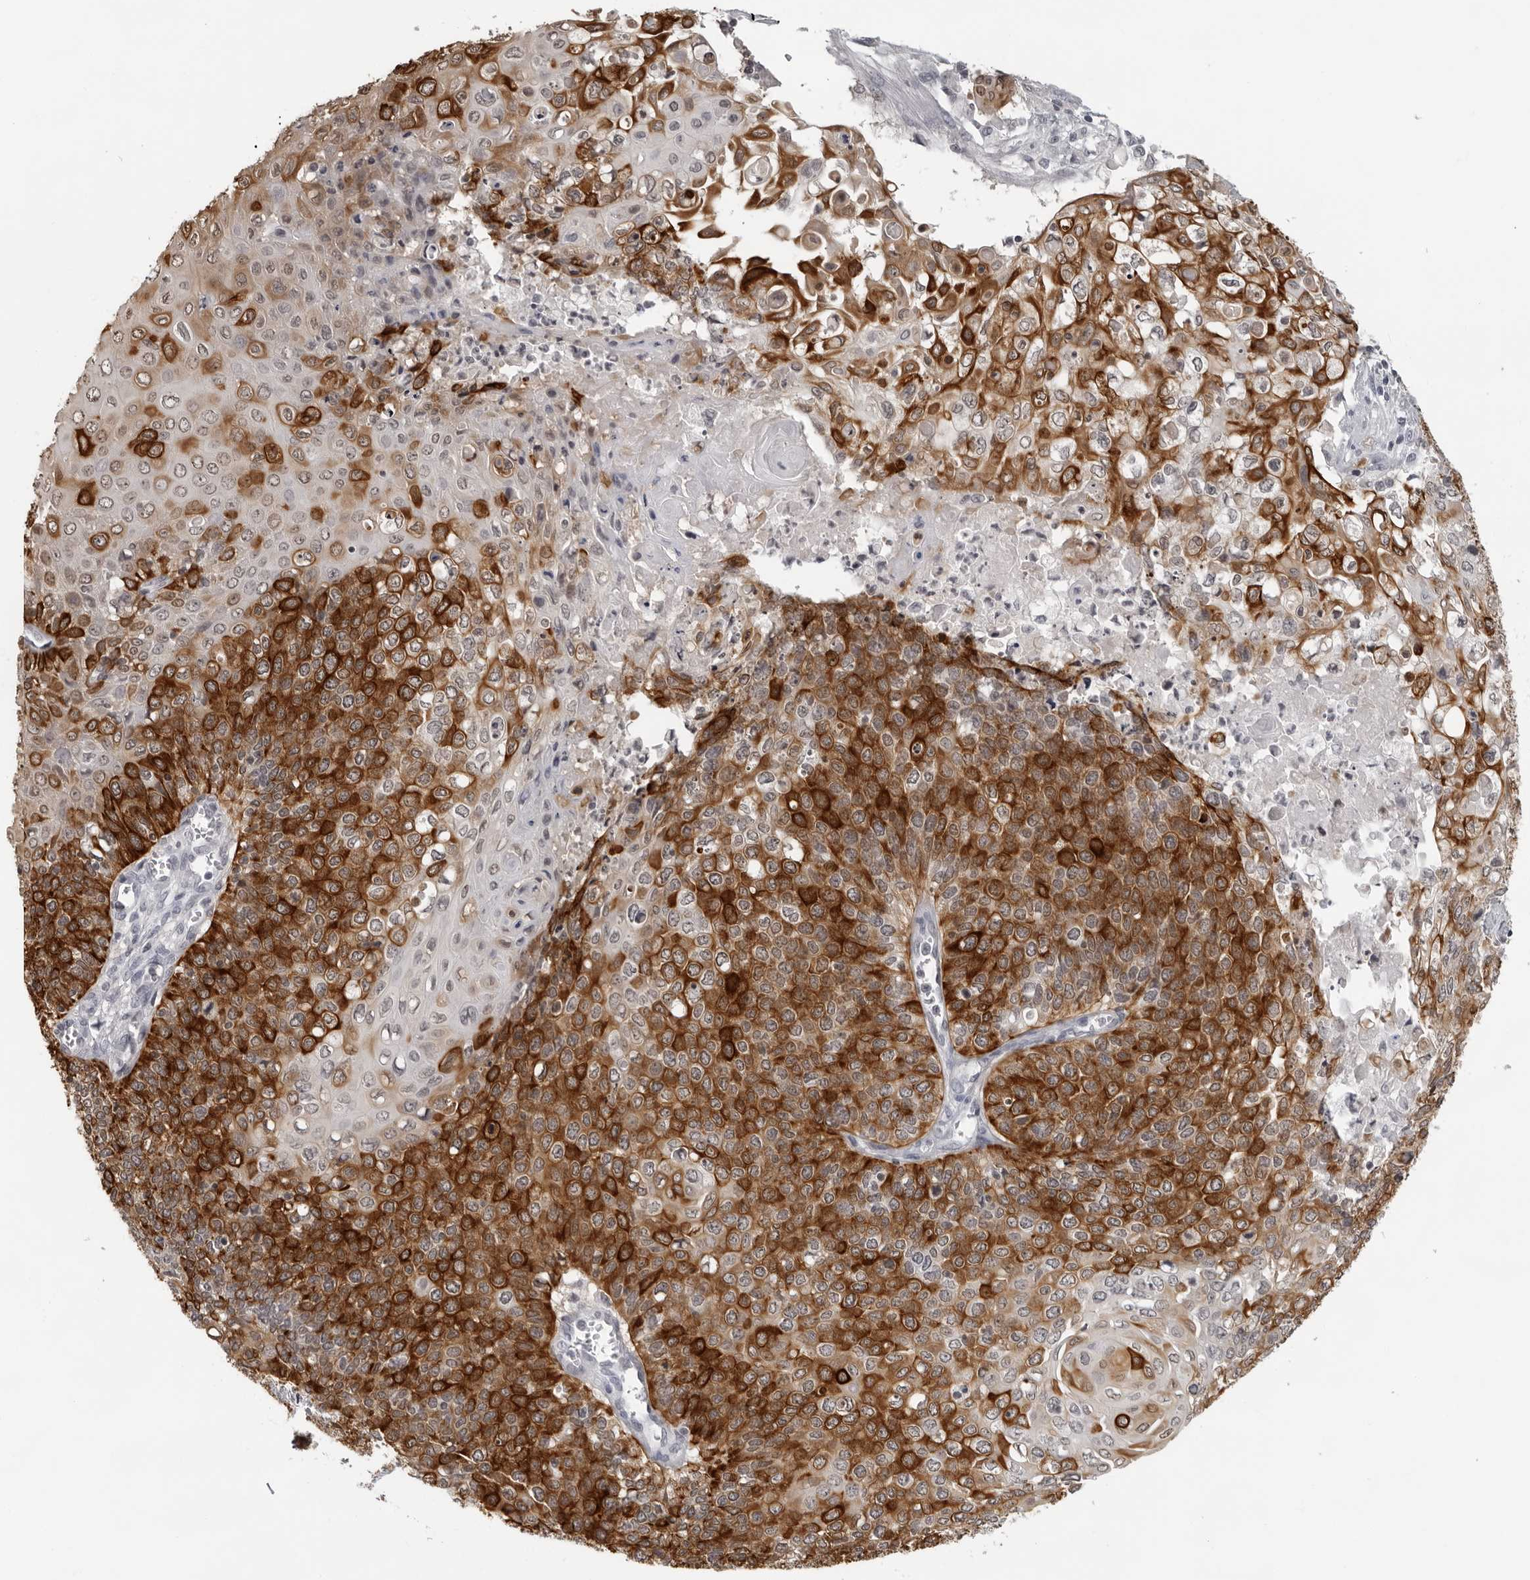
{"staining": {"intensity": "strong", "quantity": ">75%", "location": "cytoplasmic/membranous"}, "tissue": "cervical cancer", "cell_type": "Tumor cells", "image_type": "cancer", "snomed": [{"axis": "morphology", "description": "Squamous cell carcinoma, NOS"}, {"axis": "topography", "description": "Cervix"}], "caption": "A brown stain shows strong cytoplasmic/membranous staining of a protein in squamous cell carcinoma (cervical) tumor cells. (IHC, brightfield microscopy, high magnification).", "gene": "CCDC28B", "patient": {"sex": "female", "age": 39}}